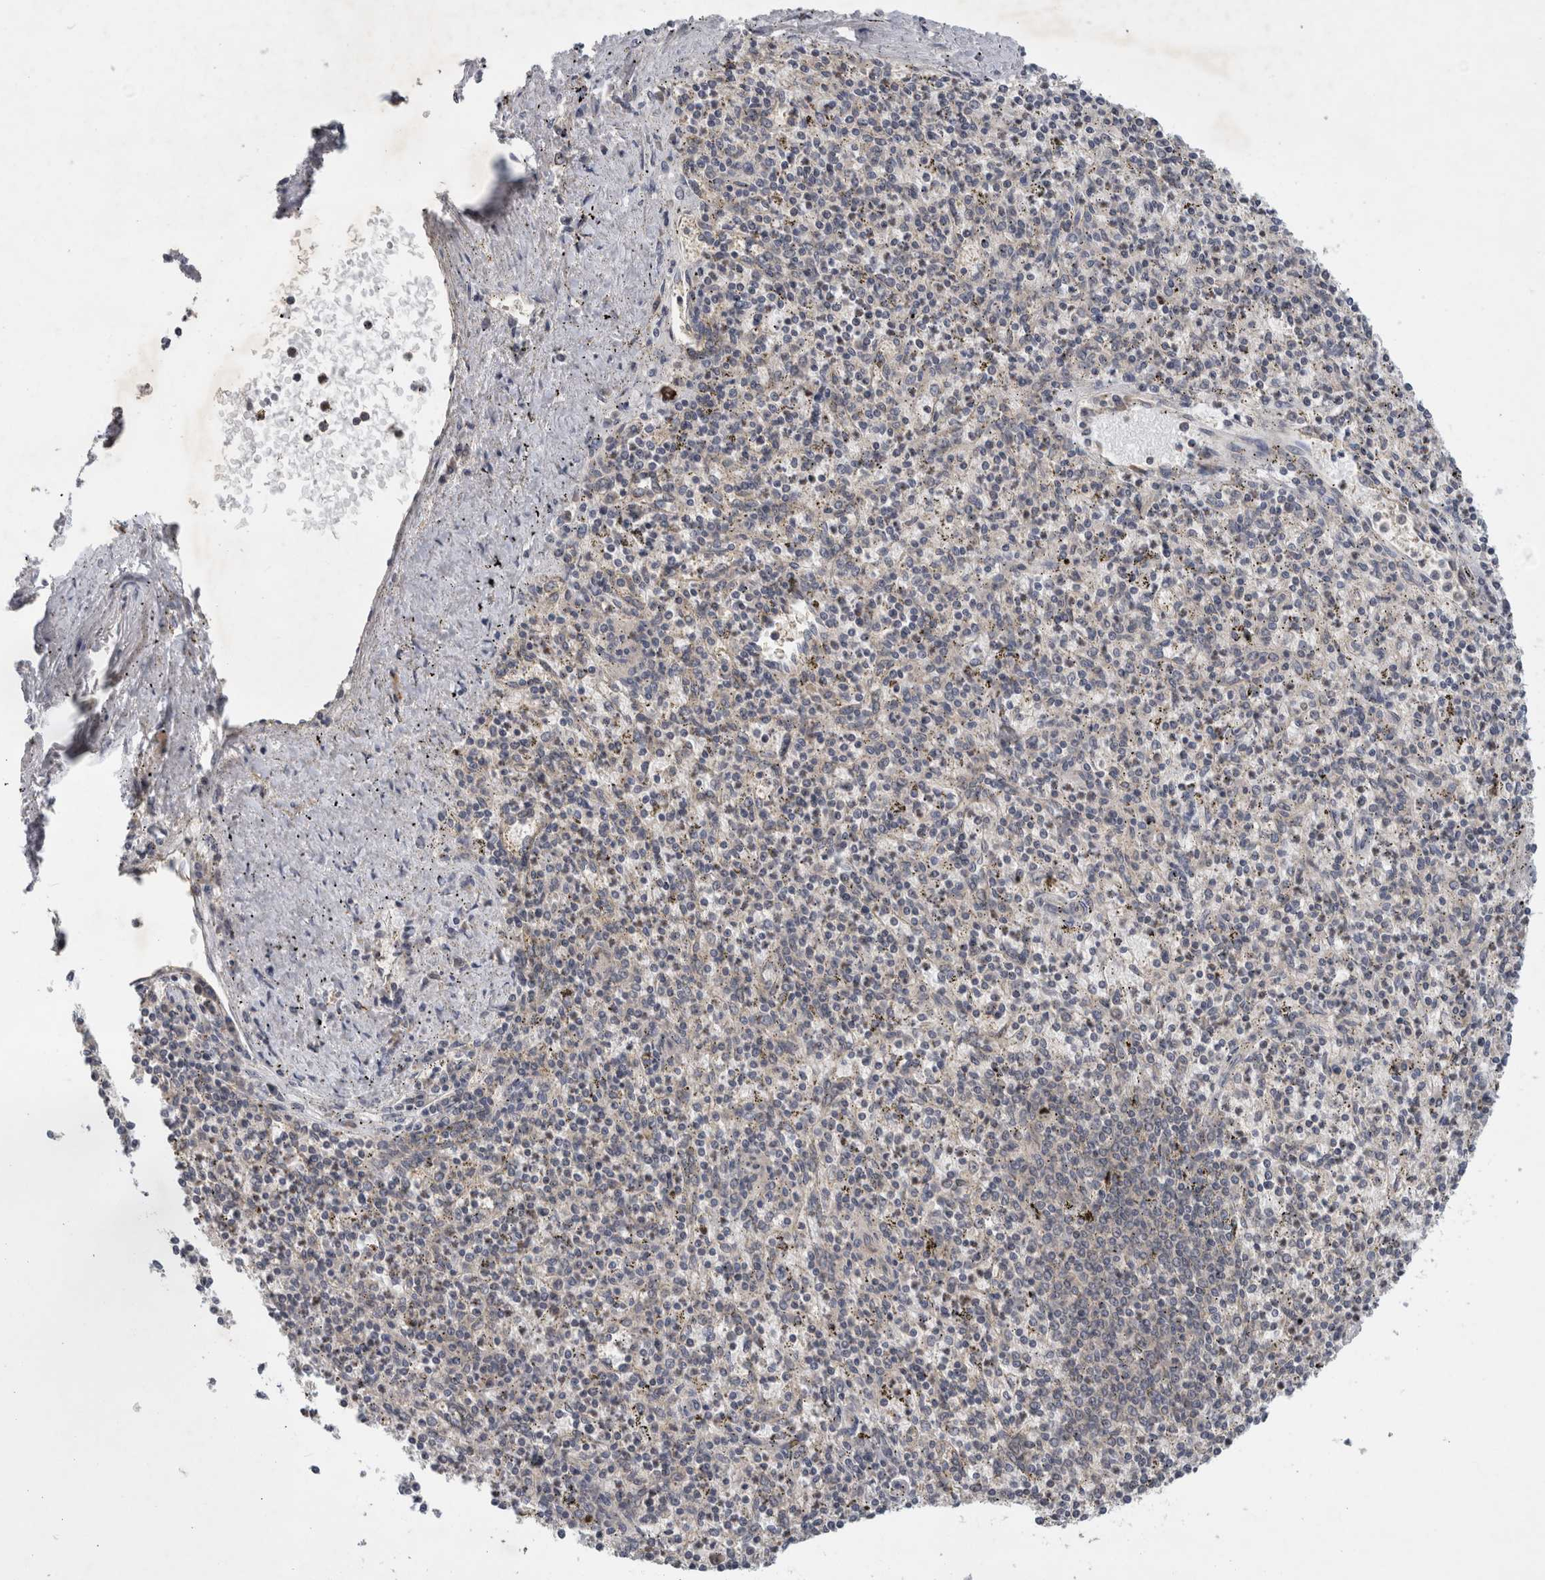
{"staining": {"intensity": "weak", "quantity": "<25%", "location": "cytoplasmic/membranous"}, "tissue": "spleen", "cell_type": "Cells in red pulp", "image_type": "normal", "snomed": [{"axis": "morphology", "description": "Normal tissue, NOS"}, {"axis": "topography", "description": "Spleen"}], "caption": "IHC image of unremarkable spleen: spleen stained with DAB (3,3'-diaminobenzidine) exhibits no significant protein staining in cells in red pulp. Brightfield microscopy of IHC stained with DAB (3,3'-diaminobenzidine) (brown) and hematoxylin (blue), captured at high magnification.", "gene": "AASDHPPT", "patient": {"sex": "male", "age": 72}}